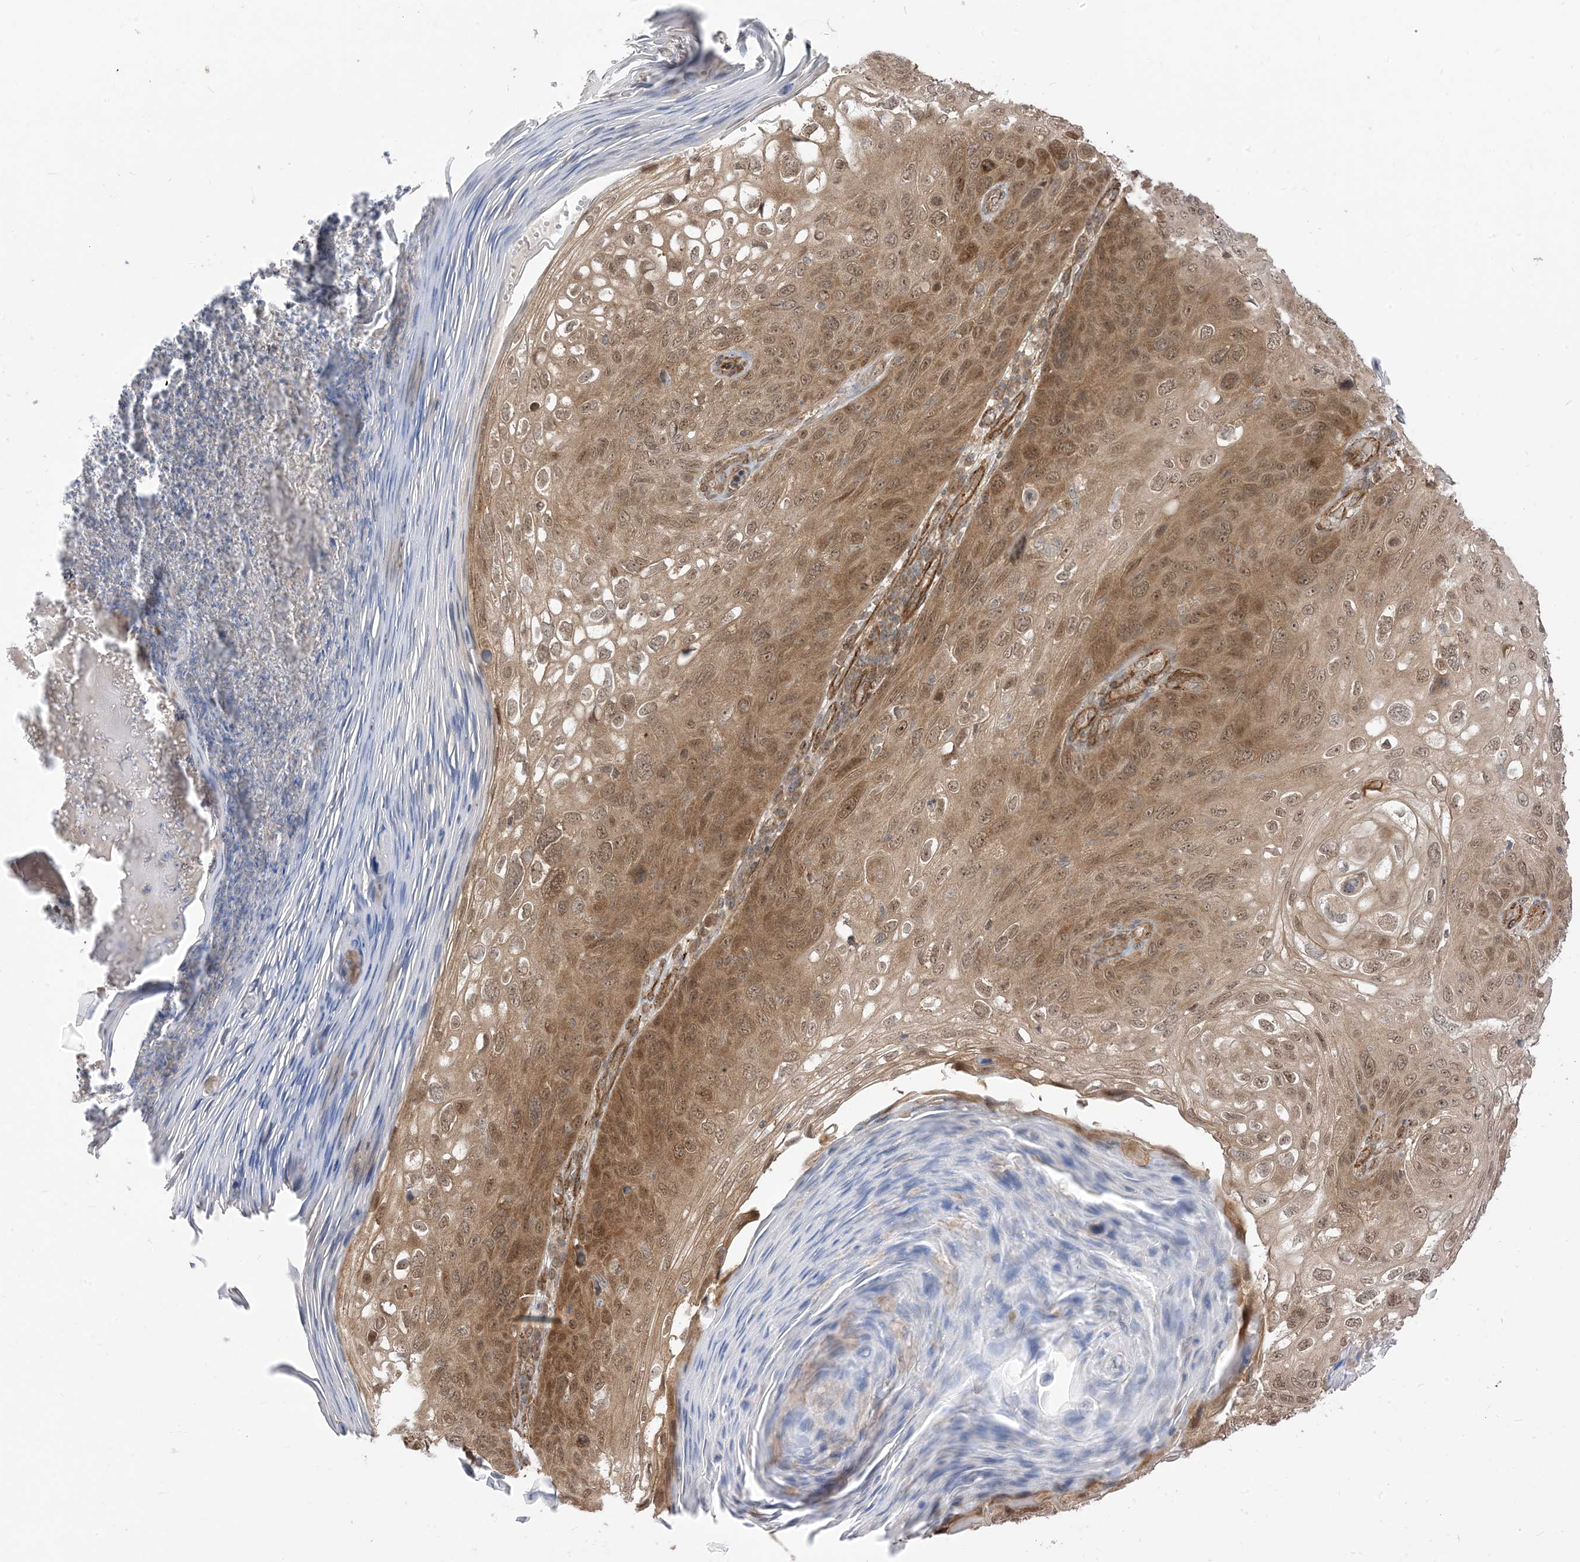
{"staining": {"intensity": "moderate", "quantity": ">75%", "location": "cytoplasmic/membranous,nuclear"}, "tissue": "skin cancer", "cell_type": "Tumor cells", "image_type": "cancer", "snomed": [{"axis": "morphology", "description": "Squamous cell carcinoma, NOS"}, {"axis": "topography", "description": "Skin"}], "caption": "Human squamous cell carcinoma (skin) stained for a protein (brown) exhibits moderate cytoplasmic/membranous and nuclear positive staining in approximately >75% of tumor cells.", "gene": "TBCC", "patient": {"sex": "female", "age": 90}}